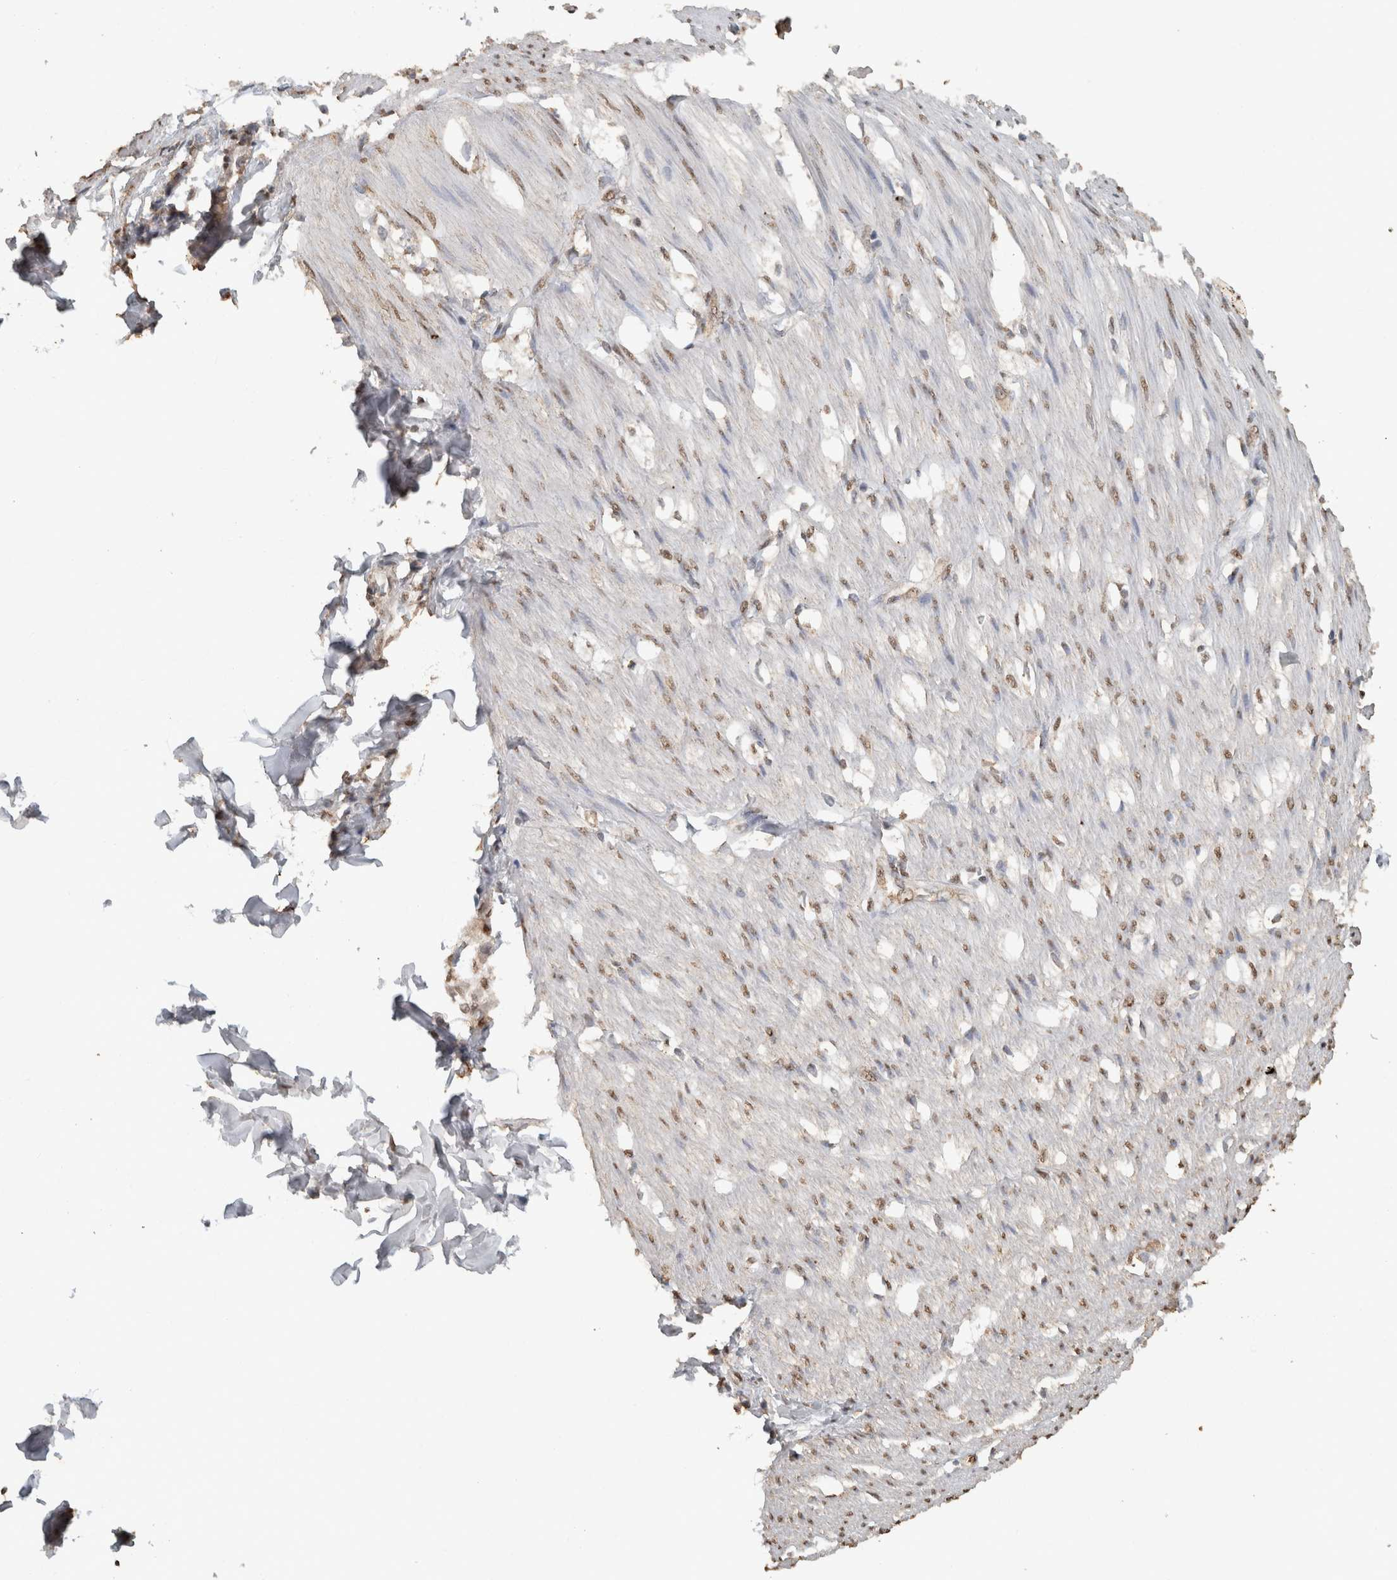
{"staining": {"intensity": "weak", "quantity": ">75%", "location": "nuclear"}, "tissue": "smooth muscle", "cell_type": "Smooth muscle cells", "image_type": "normal", "snomed": [{"axis": "morphology", "description": "Normal tissue, NOS"}, {"axis": "morphology", "description": "Adenocarcinoma, NOS"}, {"axis": "topography", "description": "Smooth muscle"}, {"axis": "topography", "description": "Colon"}], "caption": "Brown immunohistochemical staining in unremarkable smooth muscle exhibits weak nuclear expression in about >75% of smooth muscle cells.", "gene": "HAND2", "patient": {"sex": "male", "age": 14}}